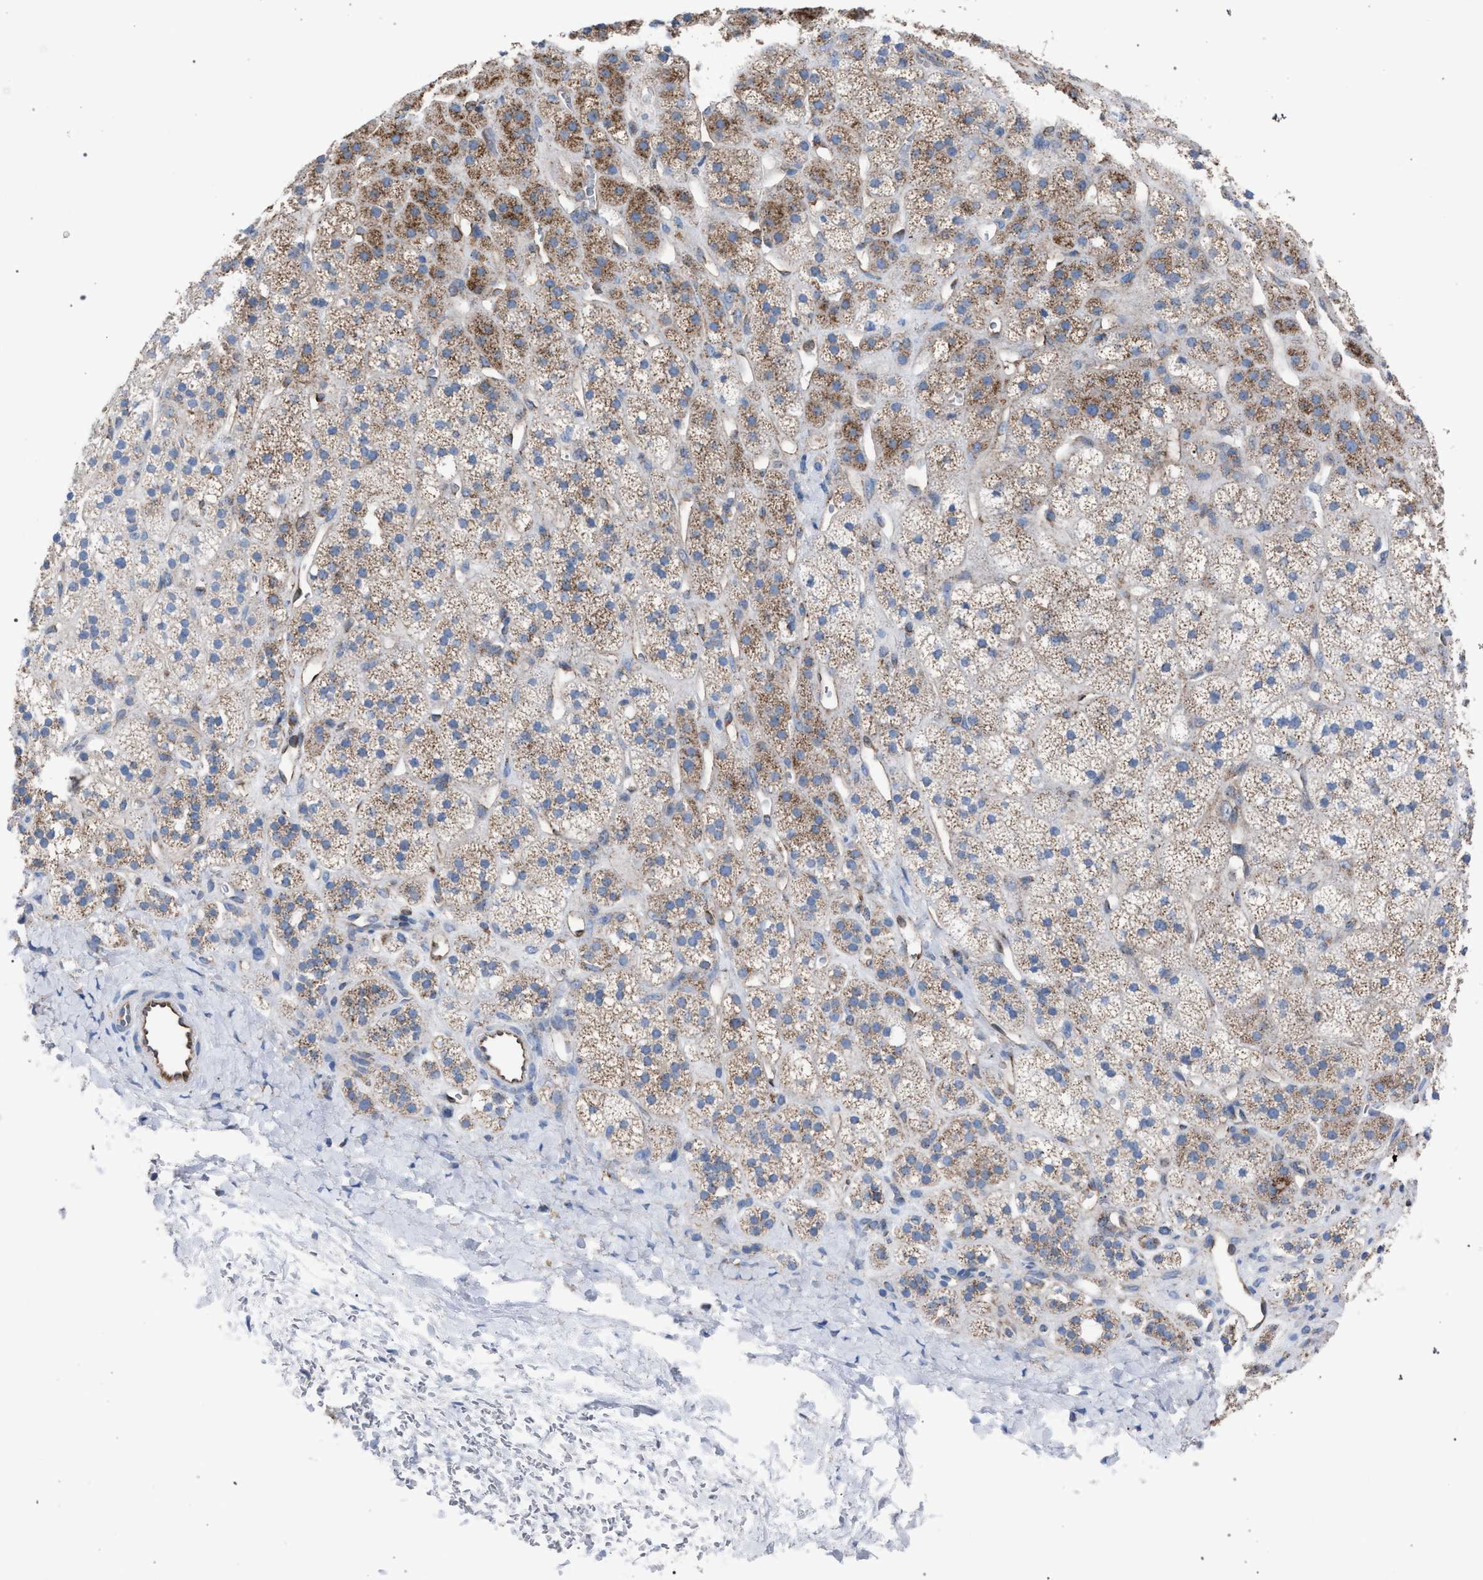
{"staining": {"intensity": "moderate", "quantity": ">75%", "location": "cytoplasmic/membranous"}, "tissue": "adrenal gland", "cell_type": "Glandular cells", "image_type": "normal", "snomed": [{"axis": "morphology", "description": "Normal tissue, NOS"}, {"axis": "topography", "description": "Adrenal gland"}], "caption": "This is a histology image of IHC staining of unremarkable adrenal gland, which shows moderate expression in the cytoplasmic/membranous of glandular cells.", "gene": "HSD17B4", "patient": {"sex": "male", "age": 56}}